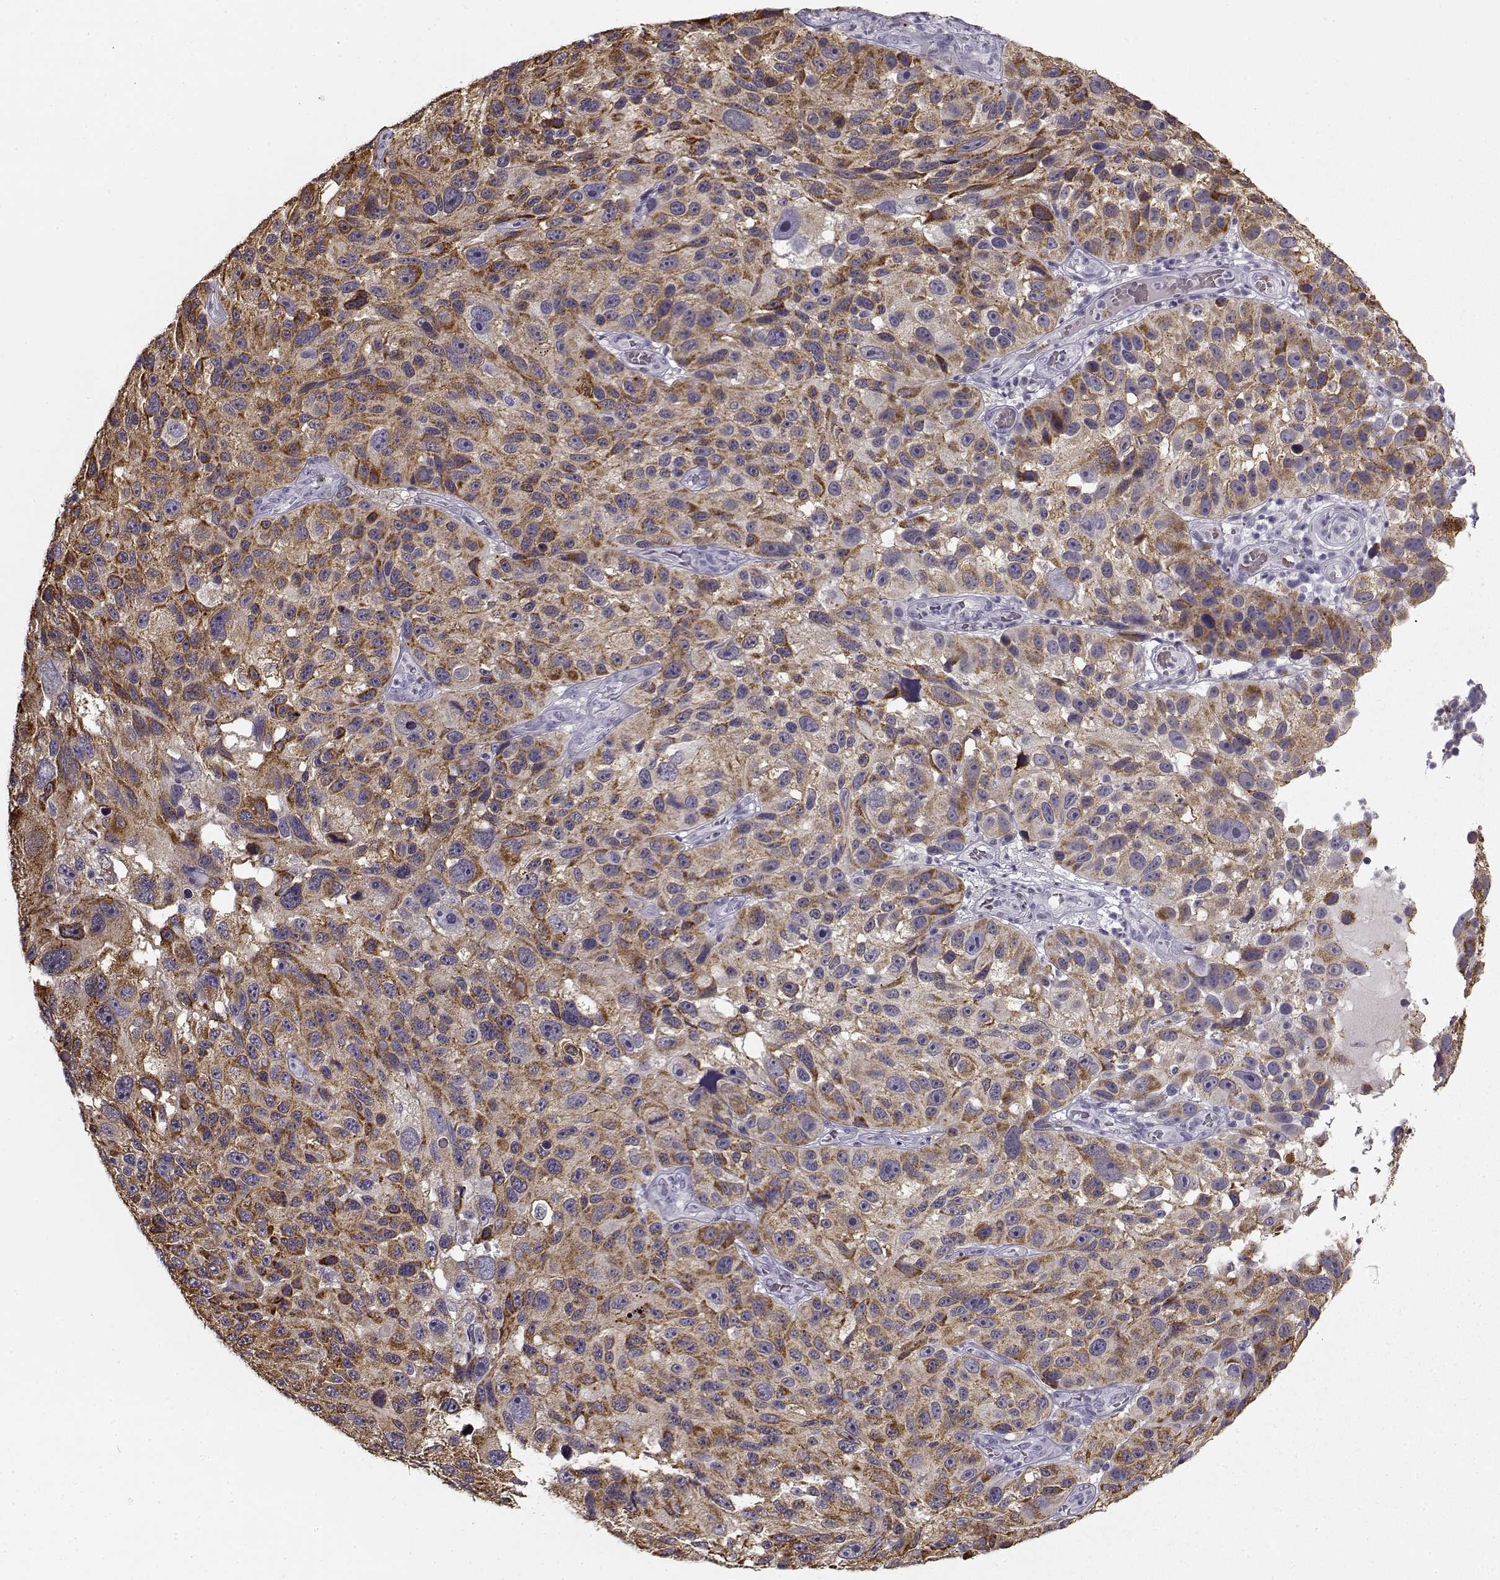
{"staining": {"intensity": "strong", "quantity": "25%-75%", "location": "cytoplasmic/membranous"}, "tissue": "melanoma", "cell_type": "Tumor cells", "image_type": "cancer", "snomed": [{"axis": "morphology", "description": "Malignant melanoma, NOS"}, {"axis": "topography", "description": "Skin"}], "caption": "An immunohistochemistry image of tumor tissue is shown. Protein staining in brown shows strong cytoplasmic/membranous positivity in malignant melanoma within tumor cells.", "gene": "SNCA", "patient": {"sex": "male", "age": 53}}